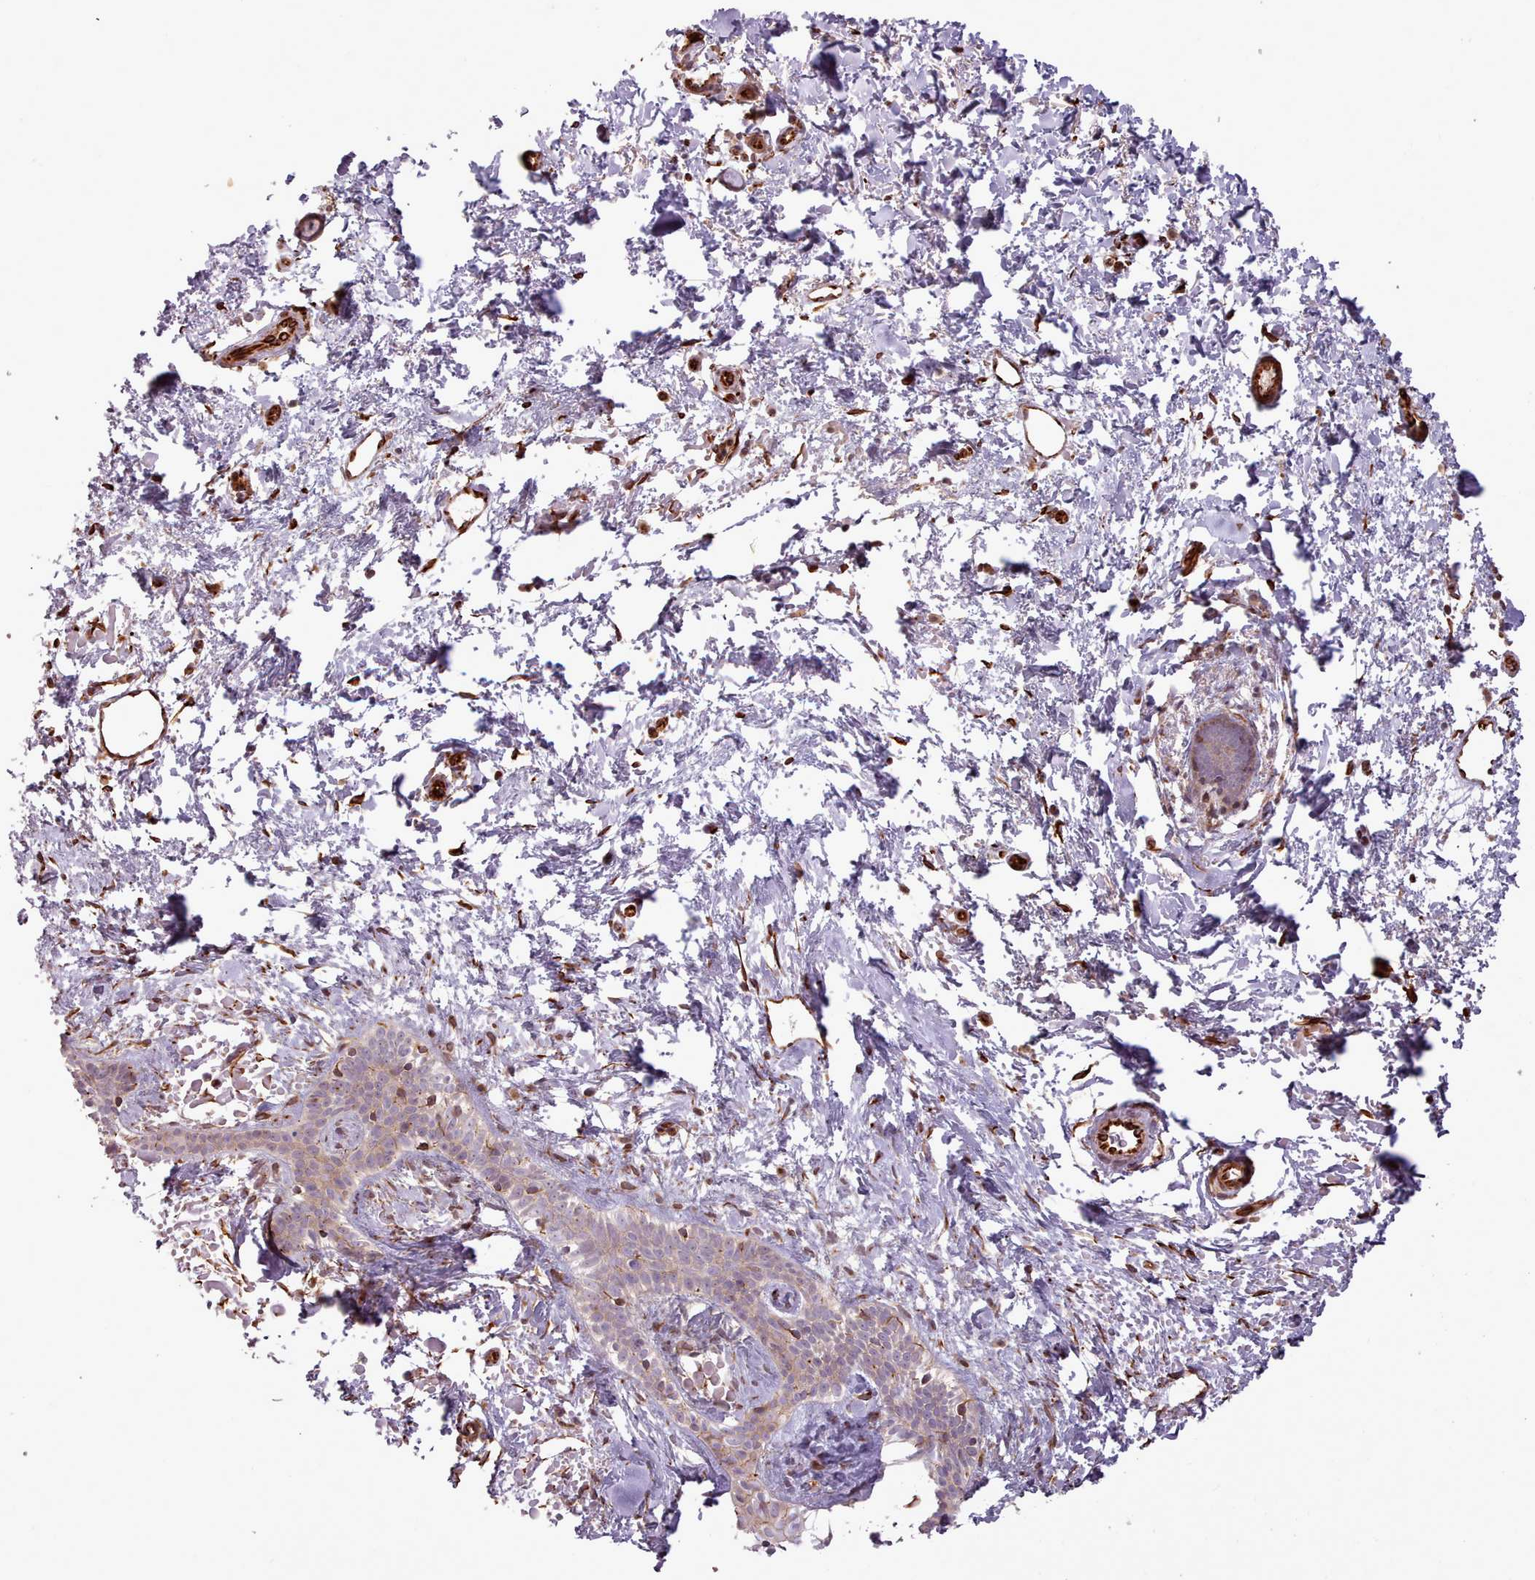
{"staining": {"intensity": "weak", "quantity": ">75%", "location": "cytoplasmic/membranous"}, "tissue": "skin cancer", "cell_type": "Tumor cells", "image_type": "cancer", "snomed": [{"axis": "morphology", "description": "Basal cell carcinoma"}, {"axis": "topography", "description": "Skin"}], "caption": "DAB immunohistochemical staining of human skin cancer displays weak cytoplasmic/membranous protein positivity in approximately >75% of tumor cells. The protein is shown in brown color, while the nuclei are stained blue.", "gene": "GBGT1", "patient": {"sex": "male", "age": 78}}